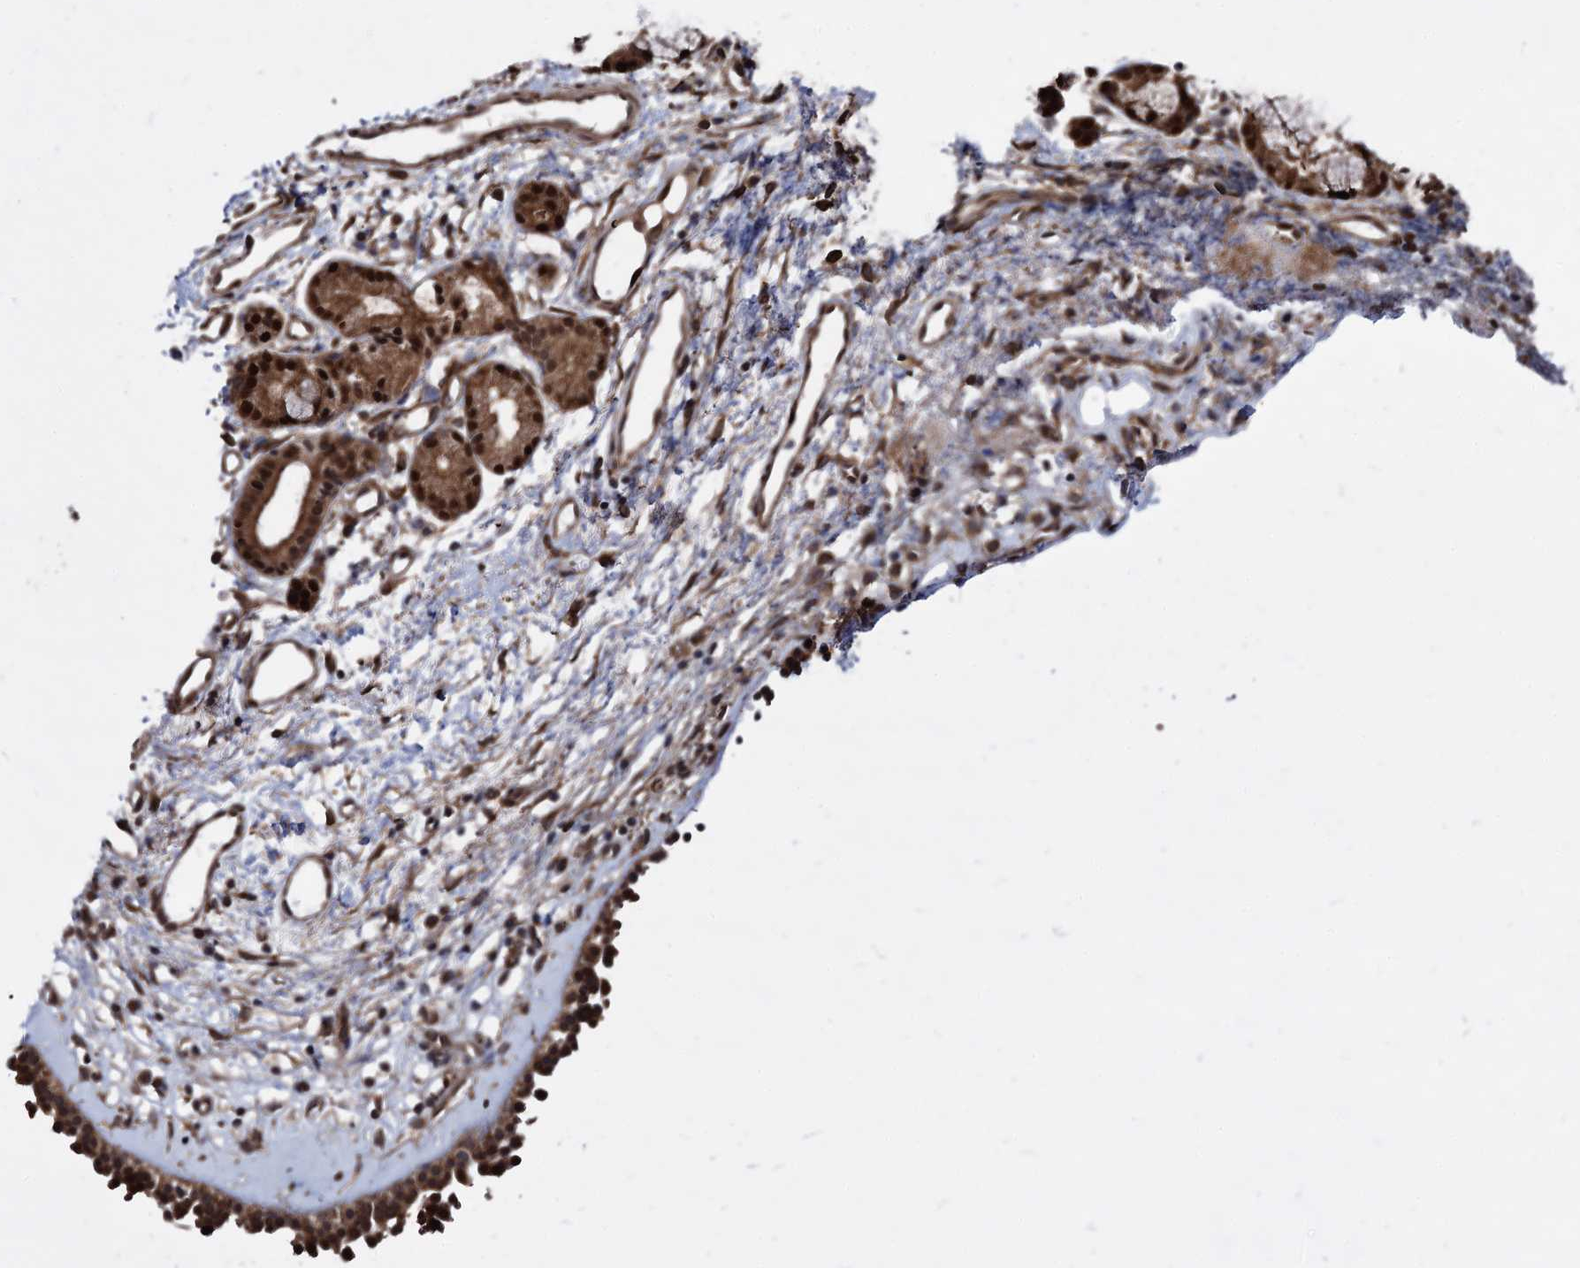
{"staining": {"intensity": "strong", "quantity": ">75%", "location": "cytoplasmic/membranous,nuclear"}, "tissue": "nasopharynx", "cell_type": "Respiratory epithelial cells", "image_type": "normal", "snomed": [{"axis": "morphology", "description": "Normal tissue, NOS"}, {"axis": "morphology", "description": "Inflammation, NOS"}, {"axis": "topography", "description": "Nasopharynx"}], "caption": "Human nasopharynx stained for a protein (brown) demonstrates strong cytoplasmic/membranous,nuclear positive expression in about >75% of respiratory epithelial cells.", "gene": "ANKRD12", "patient": {"sex": "male", "age": 70}}